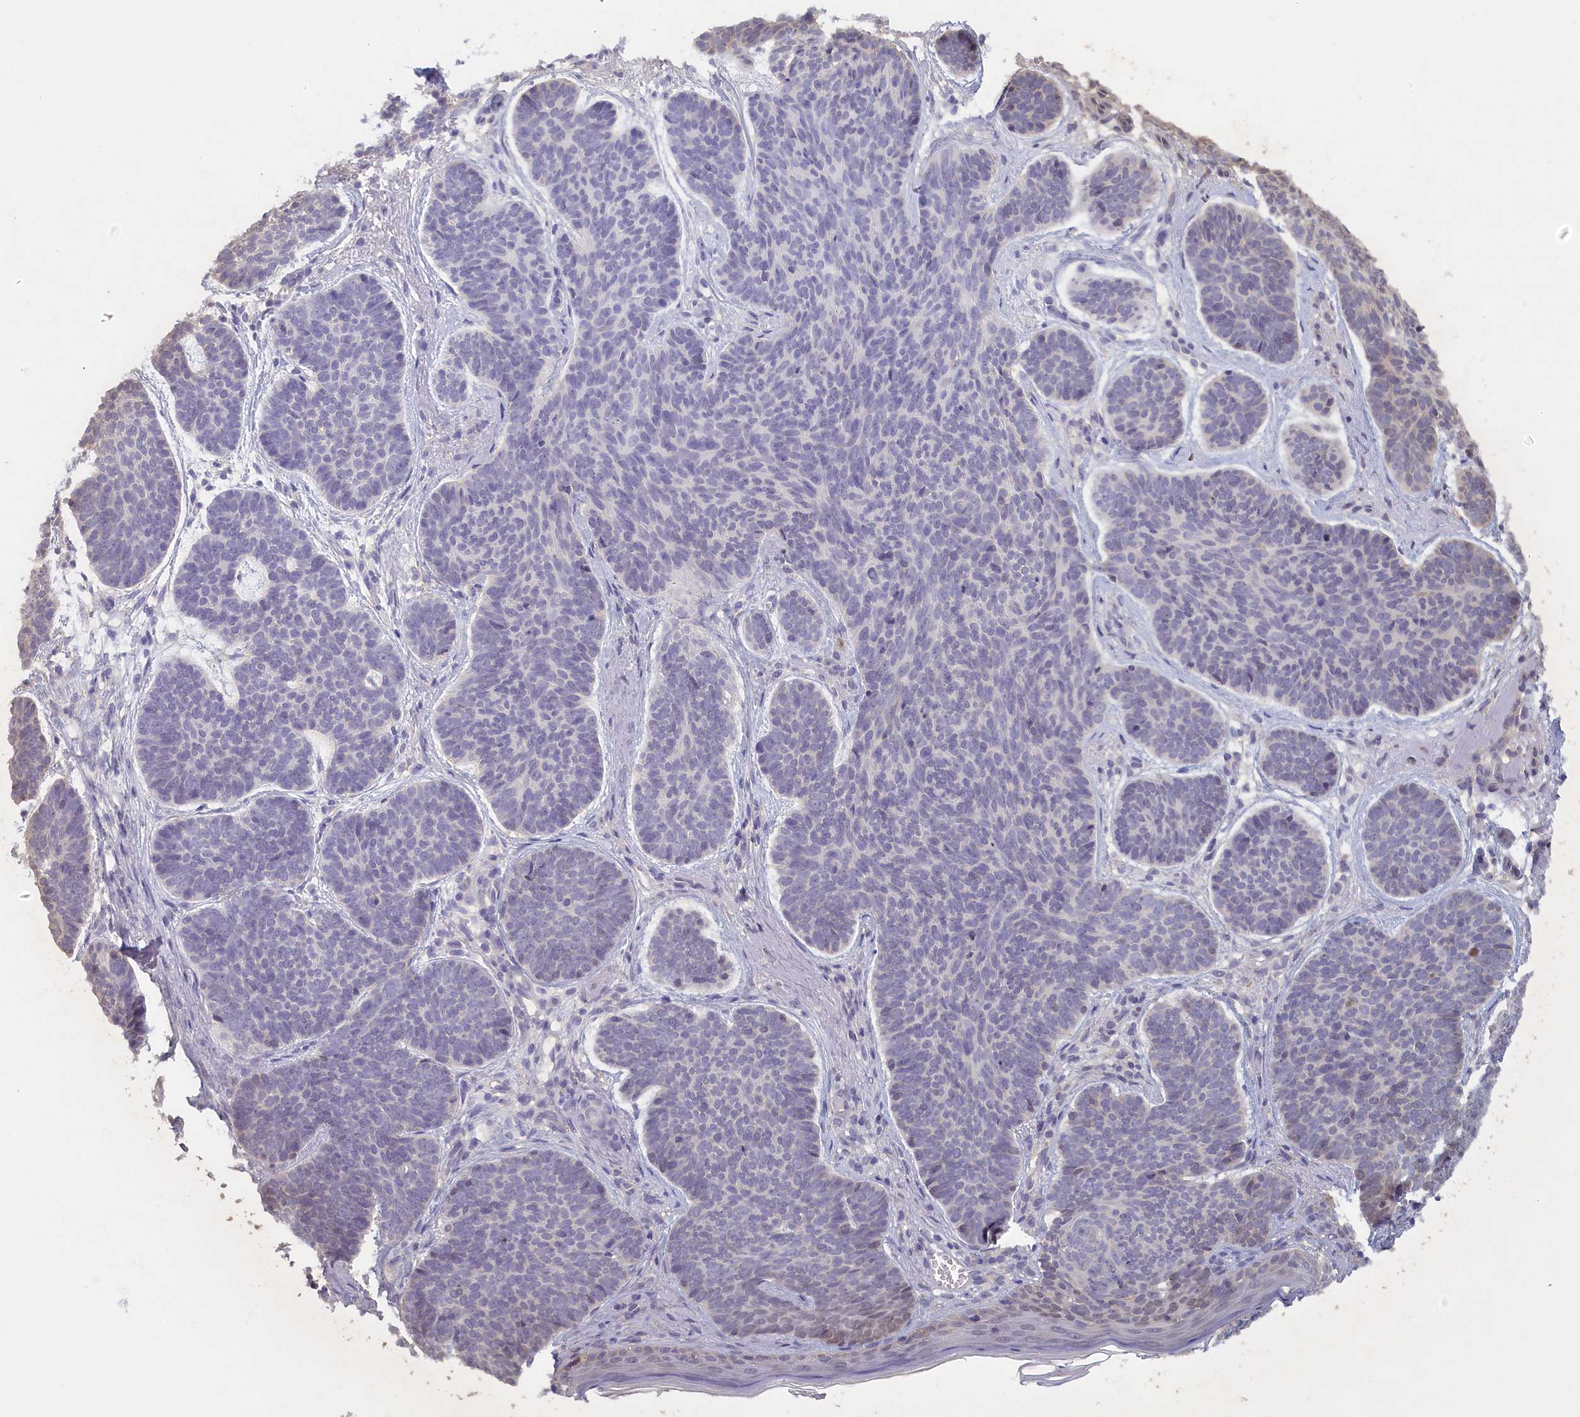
{"staining": {"intensity": "negative", "quantity": "none", "location": "none"}, "tissue": "skin cancer", "cell_type": "Tumor cells", "image_type": "cancer", "snomed": [{"axis": "morphology", "description": "Basal cell carcinoma"}, {"axis": "topography", "description": "Skin"}], "caption": "Protein analysis of skin basal cell carcinoma shows no significant staining in tumor cells.", "gene": "STX16", "patient": {"sex": "female", "age": 74}}